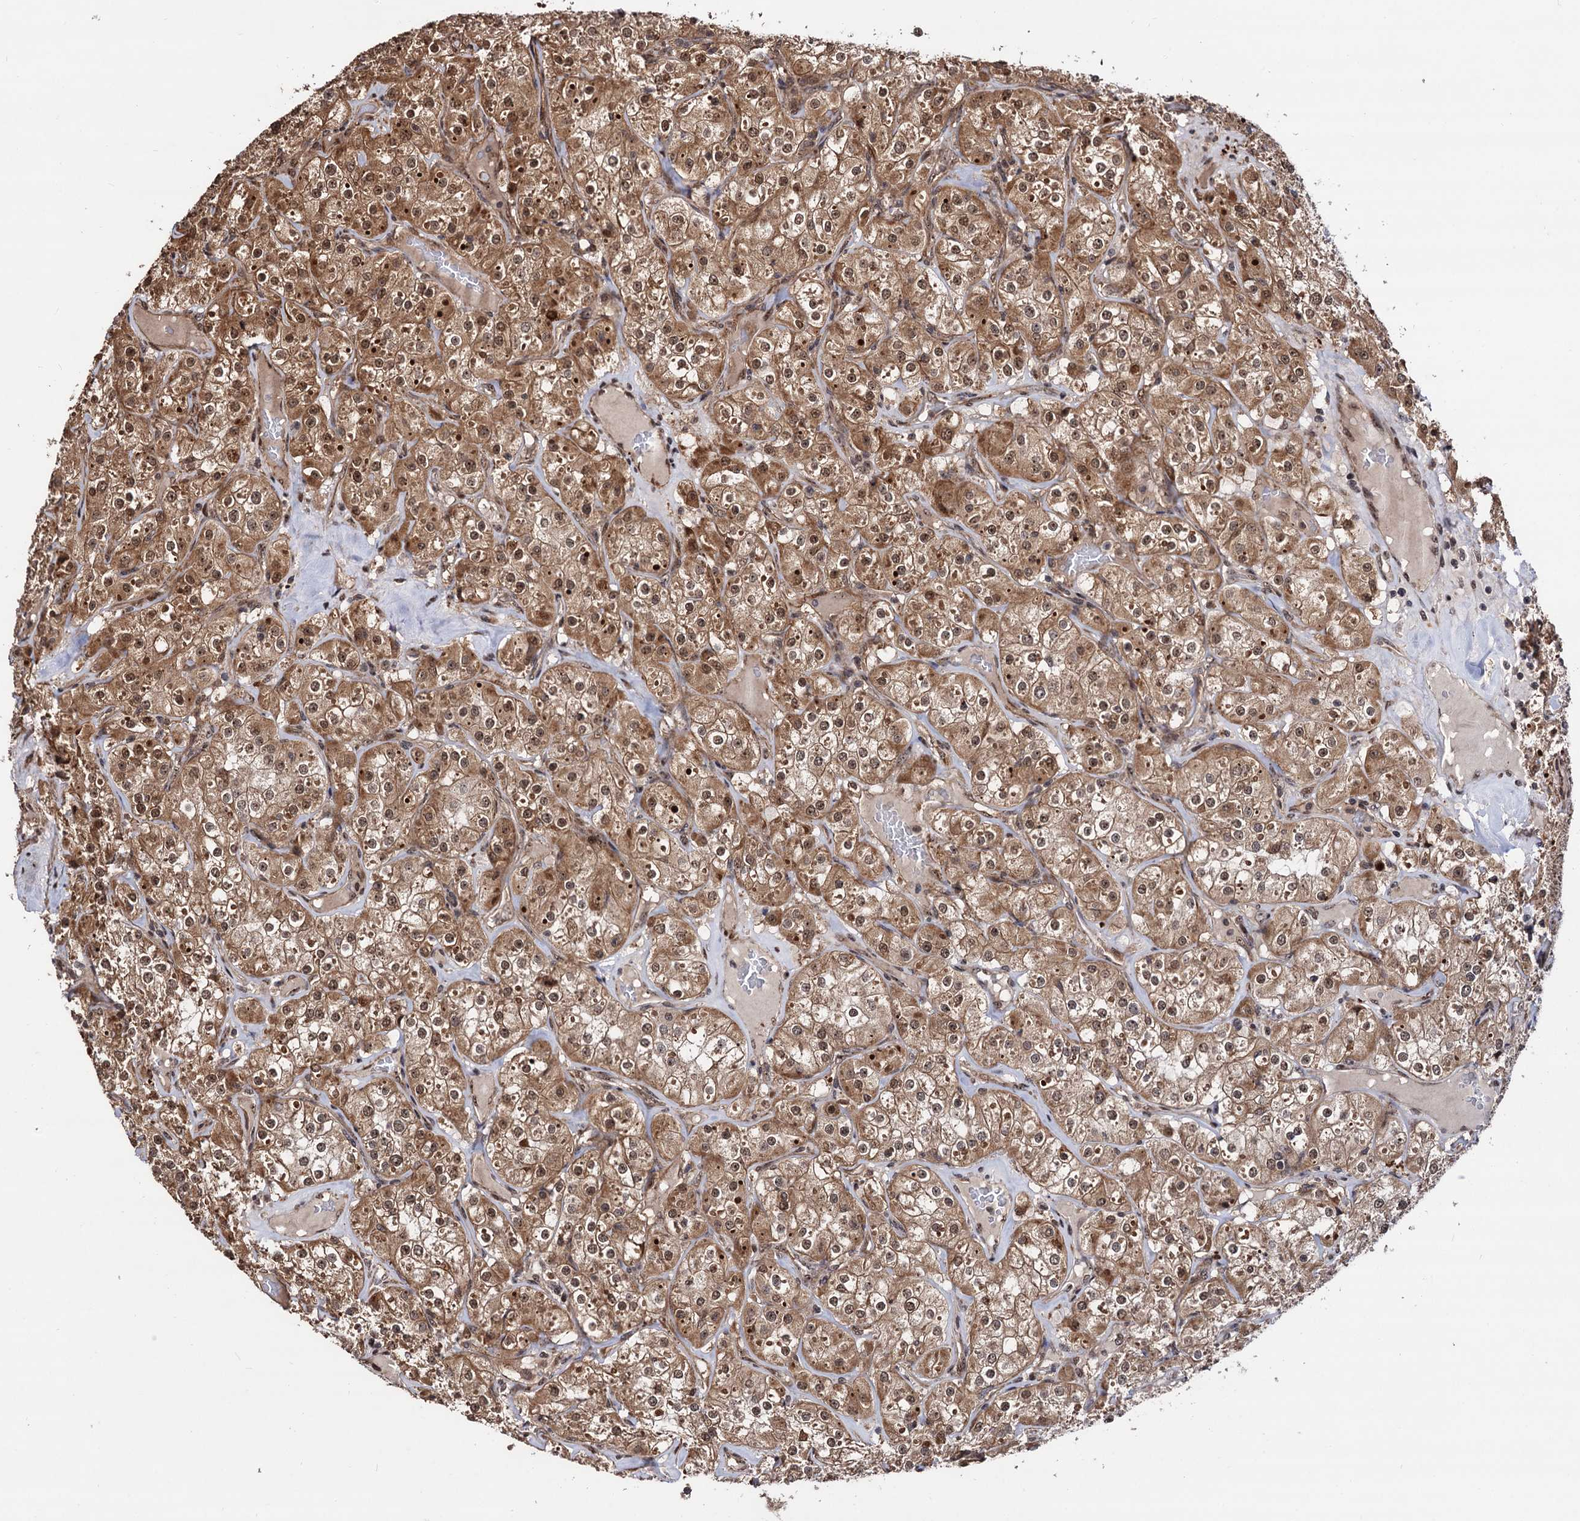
{"staining": {"intensity": "moderate", "quantity": ">75%", "location": "cytoplasmic/membranous,nuclear"}, "tissue": "renal cancer", "cell_type": "Tumor cells", "image_type": "cancer", "snomed": [{"axis": "morphology", "description": "Adenocarcinoma, NOS"}, {"axis": "topography", "description": "Kidney"}], "caption": "Renal cancer stained with DAB immunohistochemistry (IHC) exhibits medium levels of moderate cytoplasmic/membranous and nuclear positivity in about >75% of tumor cells. (DAB IHC, brown staining for protein, blue staining for nuclei).", "gene": "PIGB", "patient": {"sex": "male", "age": 77}}